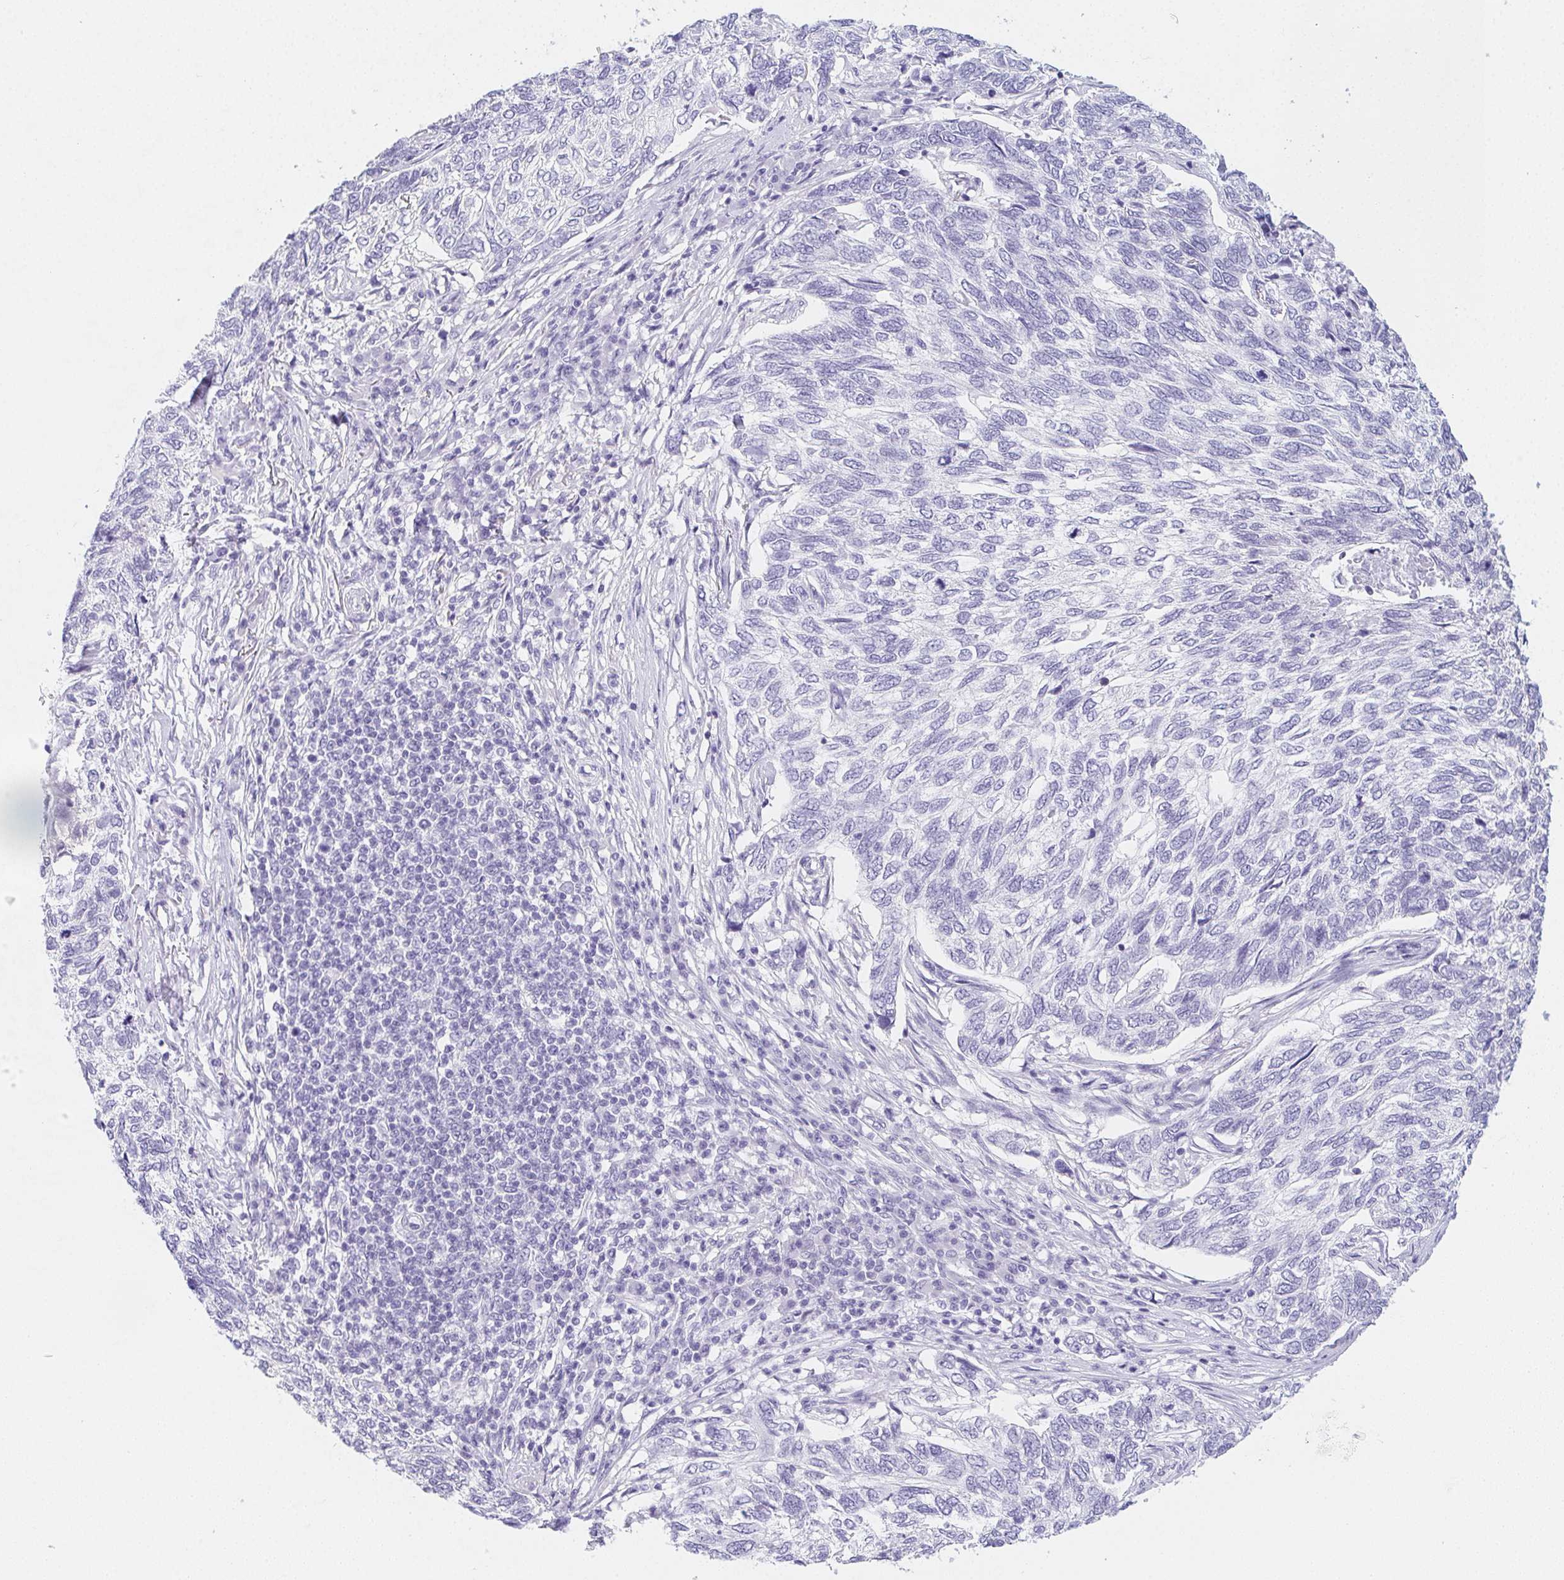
{"staining": {"intensity": "negative", "quantity": "none", "location": "none"}, "tissue": "skin cancer", "cell_type": "Tumor cells", "image_type": "cancer", "snomed": [{"axis": "morphology", "description": "Basal cell carcinoma"}, {"axis": "topography", "description": "Skin"}], "caption": "High power microscopy histopathology image of an immunohistochemistry (IHC) image of skin basal cell carcinoma, revealing no significant positivity in tumor cells. (DAB IHC, high magnification).", "gene": "HRC", "patient": {"sex": "female", "age": 65}}